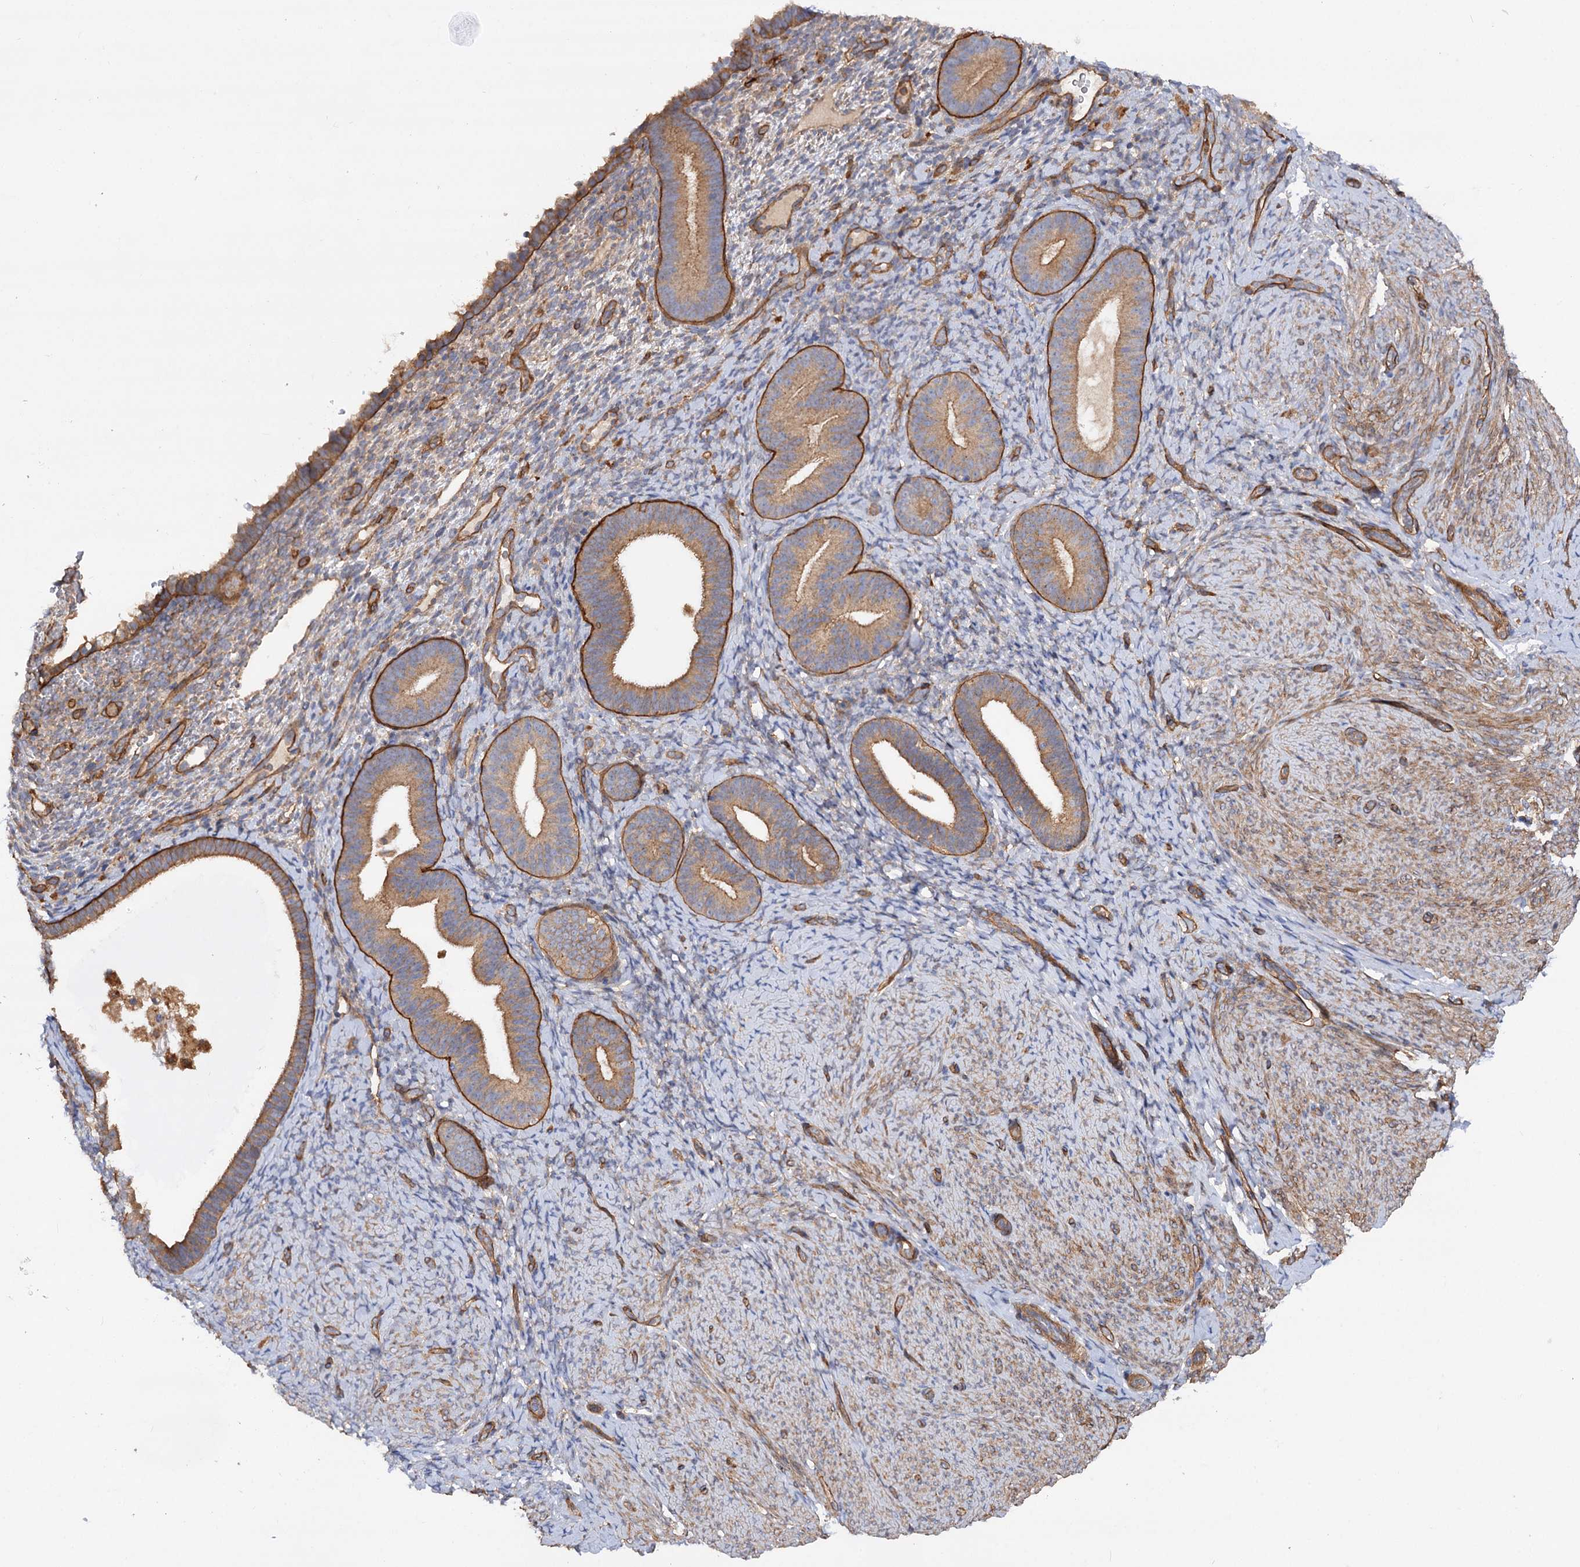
{"staining": {"intensity": "negative", "quantity": "none", "location": "none"}, "tissue": "endometrium", "cell_type": "Cells in endometrial stroma", "image_type": "normal", "snomed": [{"axis": "morphology", "description": "Normal tissue, NOS"}, {"axis": "topography", "description": "Endometrium"}], "caption": "Human endometrium stained for a protein using IHC displays no positivity in cells in endometrial stroma.", "gene": "CSAD", "patient": {"sex": "female", "age": 65}}